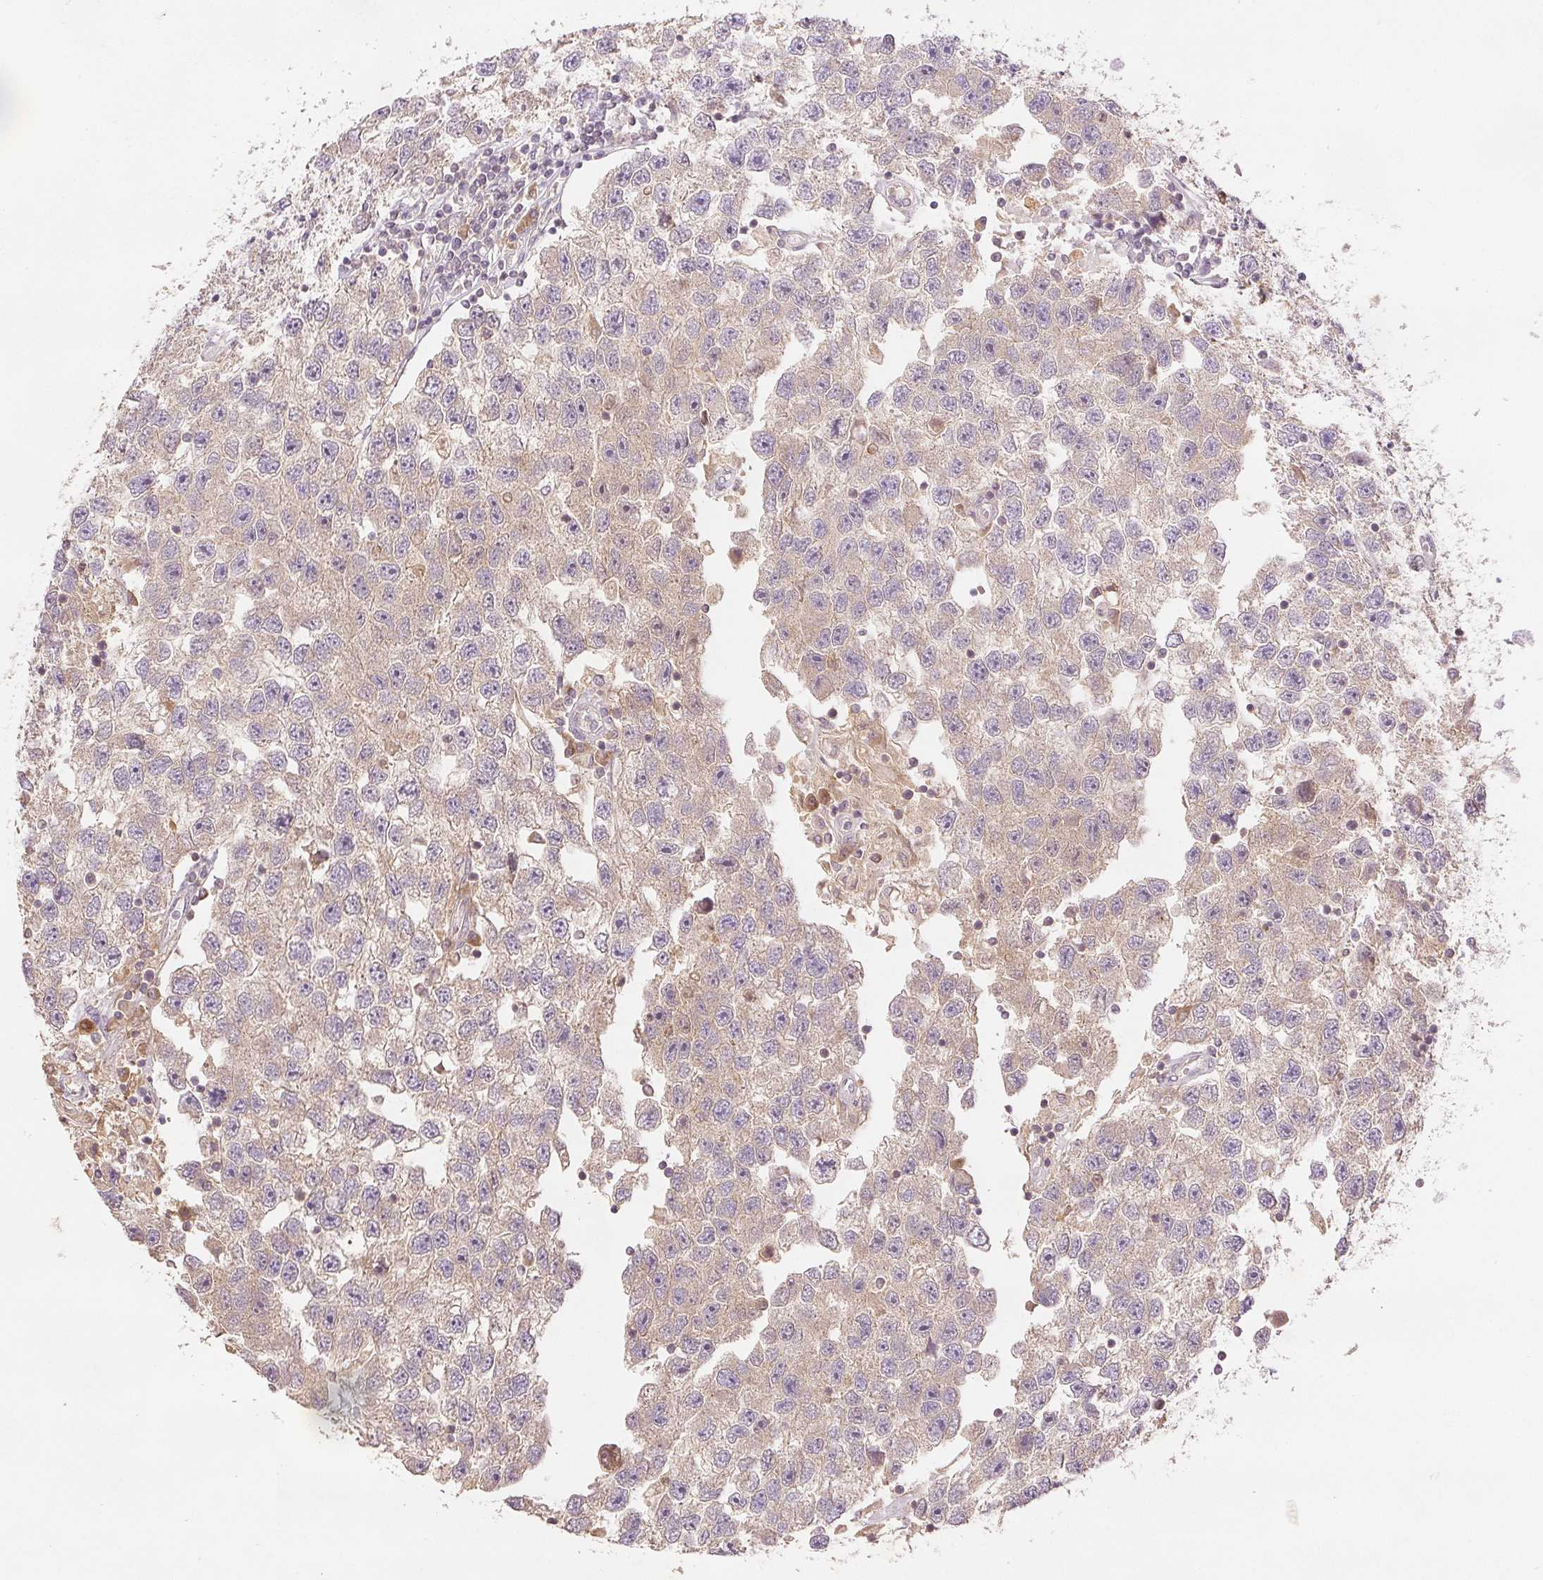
{"staining": {"intensity": "weak", "quantity": "25%-75%", "location": "cytoplasmic/membranous"}, "tissue": "testis cancer", "cell_type": "Tumor cells", "image_type": "cancer", "snomed": [{"axis": "morphology", "description": "Seminoma, NOS"}, {"axis": "topography", "description": "Testis"}], "caption": "This is a photomicrograph of IHC staining of seminoma (testis), which shows weak positivity in the cytoplasmic/membranous of tumor cells.", "gene": "YIF1B", "patient": {"sex": "male", "age": 26}}